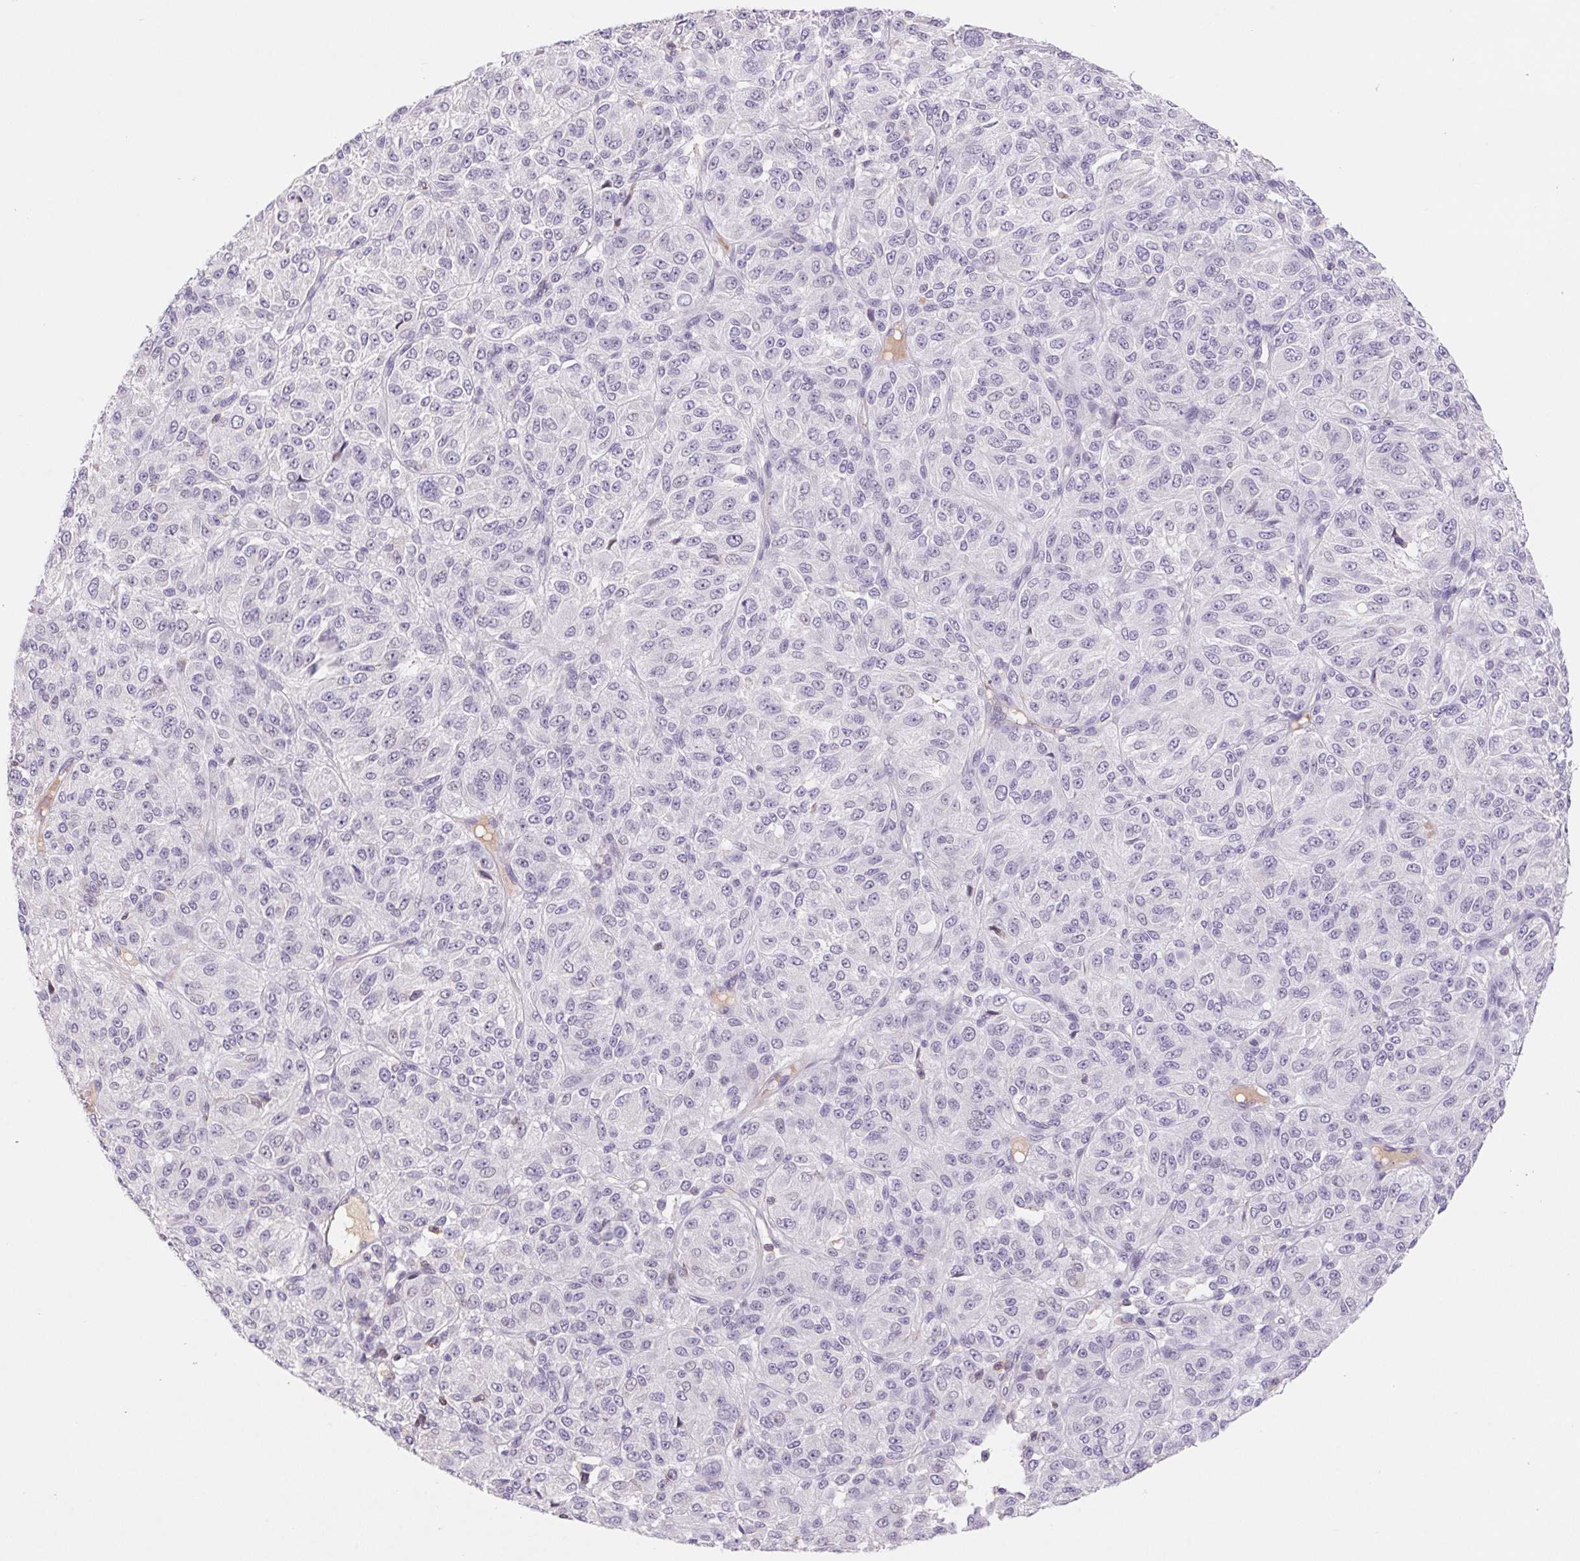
{"staining": {"intensity": "negative", "quantity": "none", "location": "none"}, "tissue": "melanoma", "cell_type": "Tumor cells", "image_type": "cancer", "snomed": [{"axis": "morphology", "description": "Malignant melanoma, Metastatic site"}, {"axis": "topography", "description": "Brain"}], "caption": "Tumor cells show no significant expression in melanoma. The staining is performed using DAB (3,3'-diaminobenzidine) brown chromogen with nuclei counter-stained in using hematoxylin.", "gene": "KIF26A", "patient": {"sex": "female", "age": 56}}